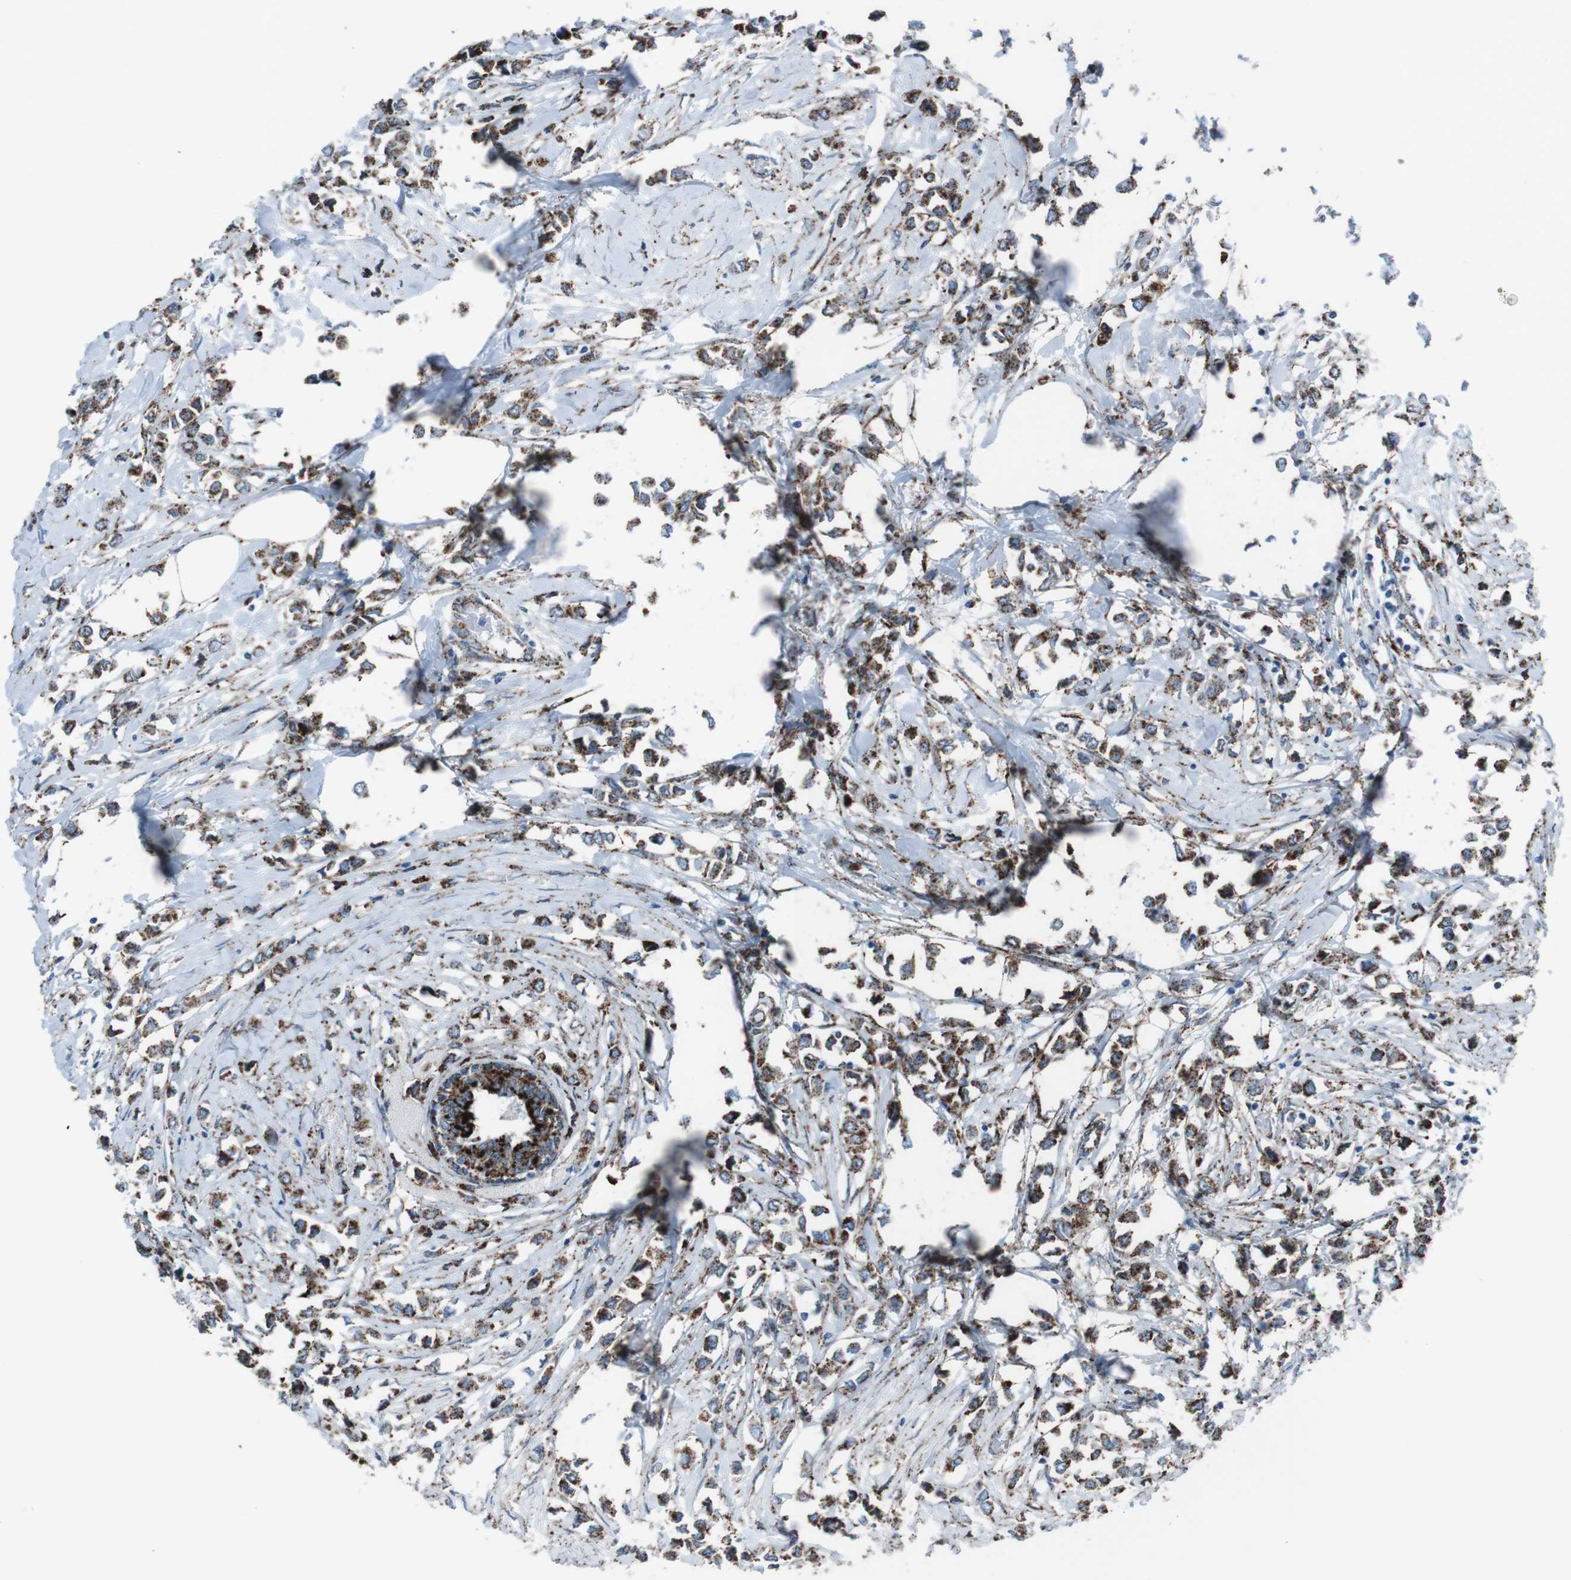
{"staining": {"intensity": "moderate", "quantity": ">75%", "location": "cytoplasmic/membranous"}, "tissue": "breast cancer", "cell_type": "Tumor cells", "image_type": "cancer", "snomed": [{"axis": "morphology", "description": "Lobular carcinoma"}, {"axis": "topography", "description": "Breast"}], "caption": "Immunohistochemistry (IHC) (DAB (3,3'-diaminobenzidine)) staining of lobular carcinoma (breast) reveals moderate cytoplasmic/membranous protein staining in about >75% of tumor cells.", "gene": "SCARB2", "patient": {"sex": "female", "age": 51}}